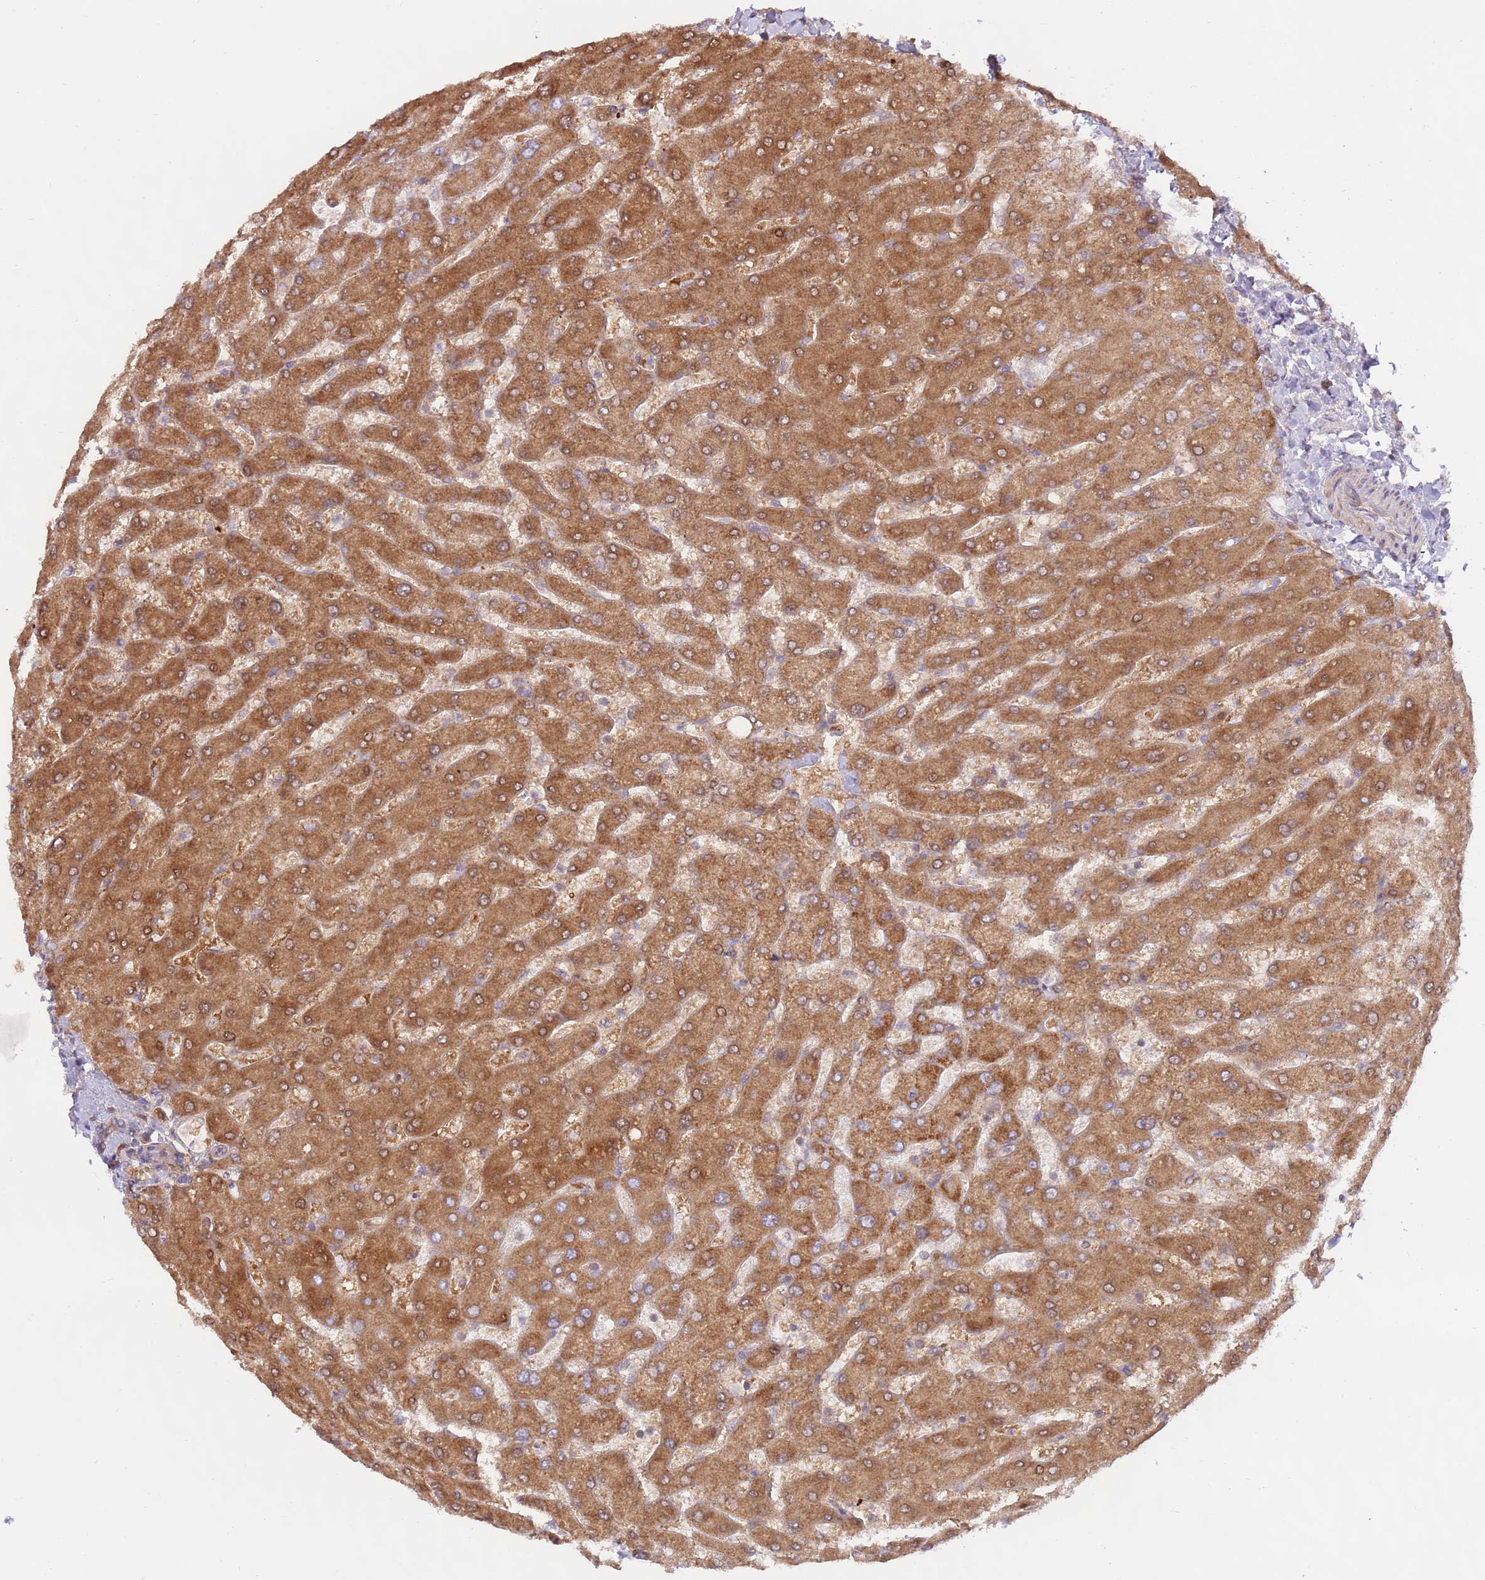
{"staining": {"intensity": "moderate", "quantity": ">75%", "location": "cytoplasmic/membranous"}, "tissue": "liver", "cell_type": "Cholangiocytes", "image_type": "normal", "snomed": [{"axis": "morphology", "description": "Normal tissue, NOS"}, {"axis": "topography", "description": "Liver"}], "caption": "Immunohistochemical staining of benign human liver exhibits medium levels of moderate cytoplasmic/membranous positivity in approximately >75% of cholangiocytes.", "gene": "DDX19B", "patient": {"sex": "male", "age": 55}}